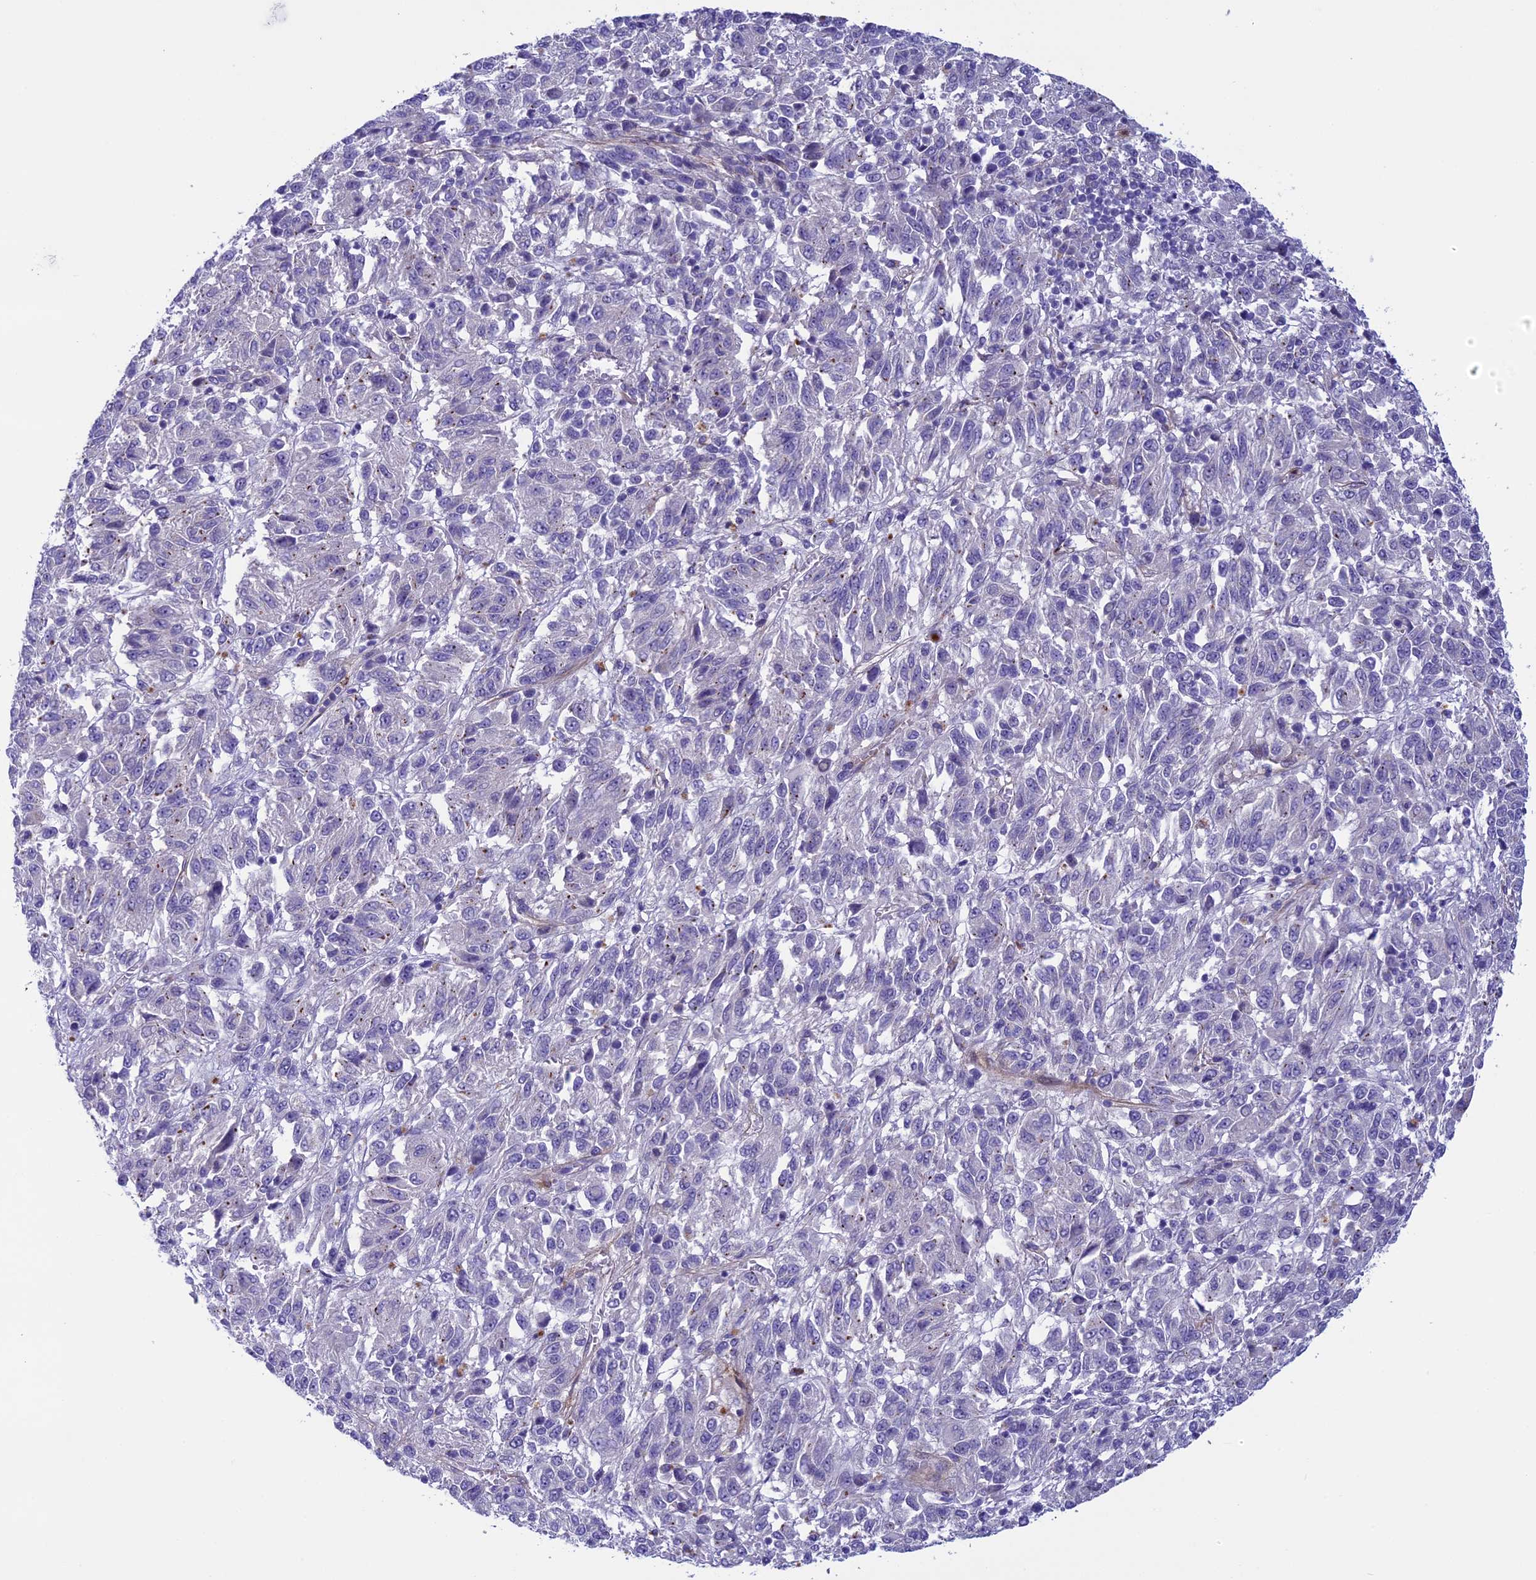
{"staining": {"intensity": "negative", "quantity": "none", "location": "none"}, "tissue": "melanoma", "cell_type": "Tumor cells", "image_type": "cancer", "snomed": [{"axis": "morphology", "description": "Malignant melanoma, Metastatic site"}, {"axis": "topography", "description": "Lung"}], "caption": "This is an immunohistochemistry (IHC) image of malignant melanoma (metastatic site). There is no positivity in tumor cells.", "gene": "LOXL1", "patient": {"sex": "male", "age": 64}}